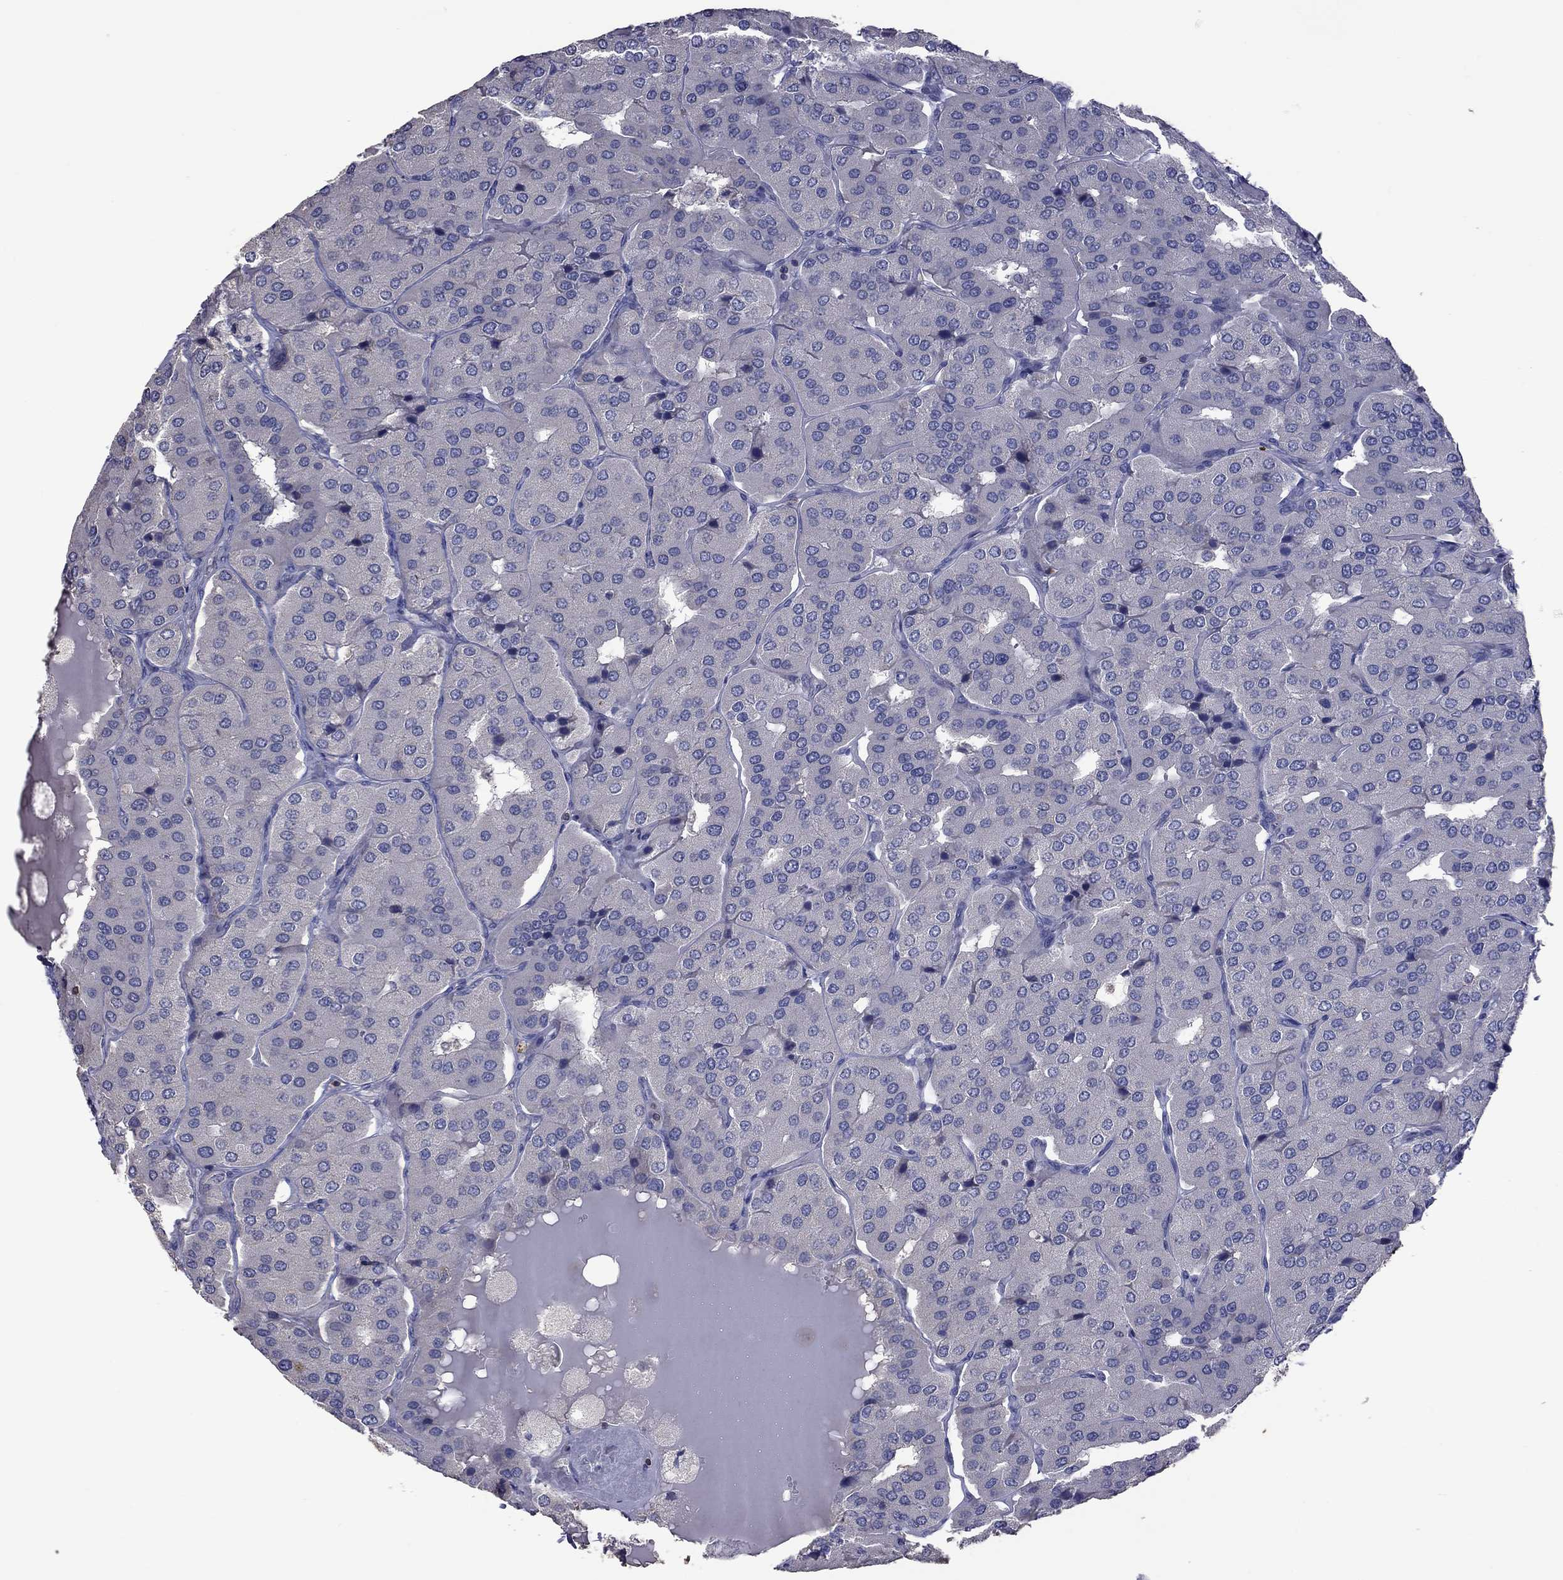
{"staining": {"intensity": "negative", "quantity": "none", "location": "none"}, "tissue": "parathyroid gland", "cell_type": "Glandular cells", "image_type": "normal", "snomed": [{"axis": "morphology", "description": "Normal tissue, NOS"}, {"axis": "morphology", "description": "Adenoma, NOS"}, {"axis": "topography", "description": "Parathyroid gland"}], "caption": "Immunohistochemistry (IHC) image of unremarkable parathyroid gland stained for a protein (brown), which reveals no positivity in glandular cells. (DAB immunohistochemistry (IHC) visualized using brightfield microscopy, high magnification).", "gene": "ENSG00000288520", "patient": {"sex": "female", "age": 86}}